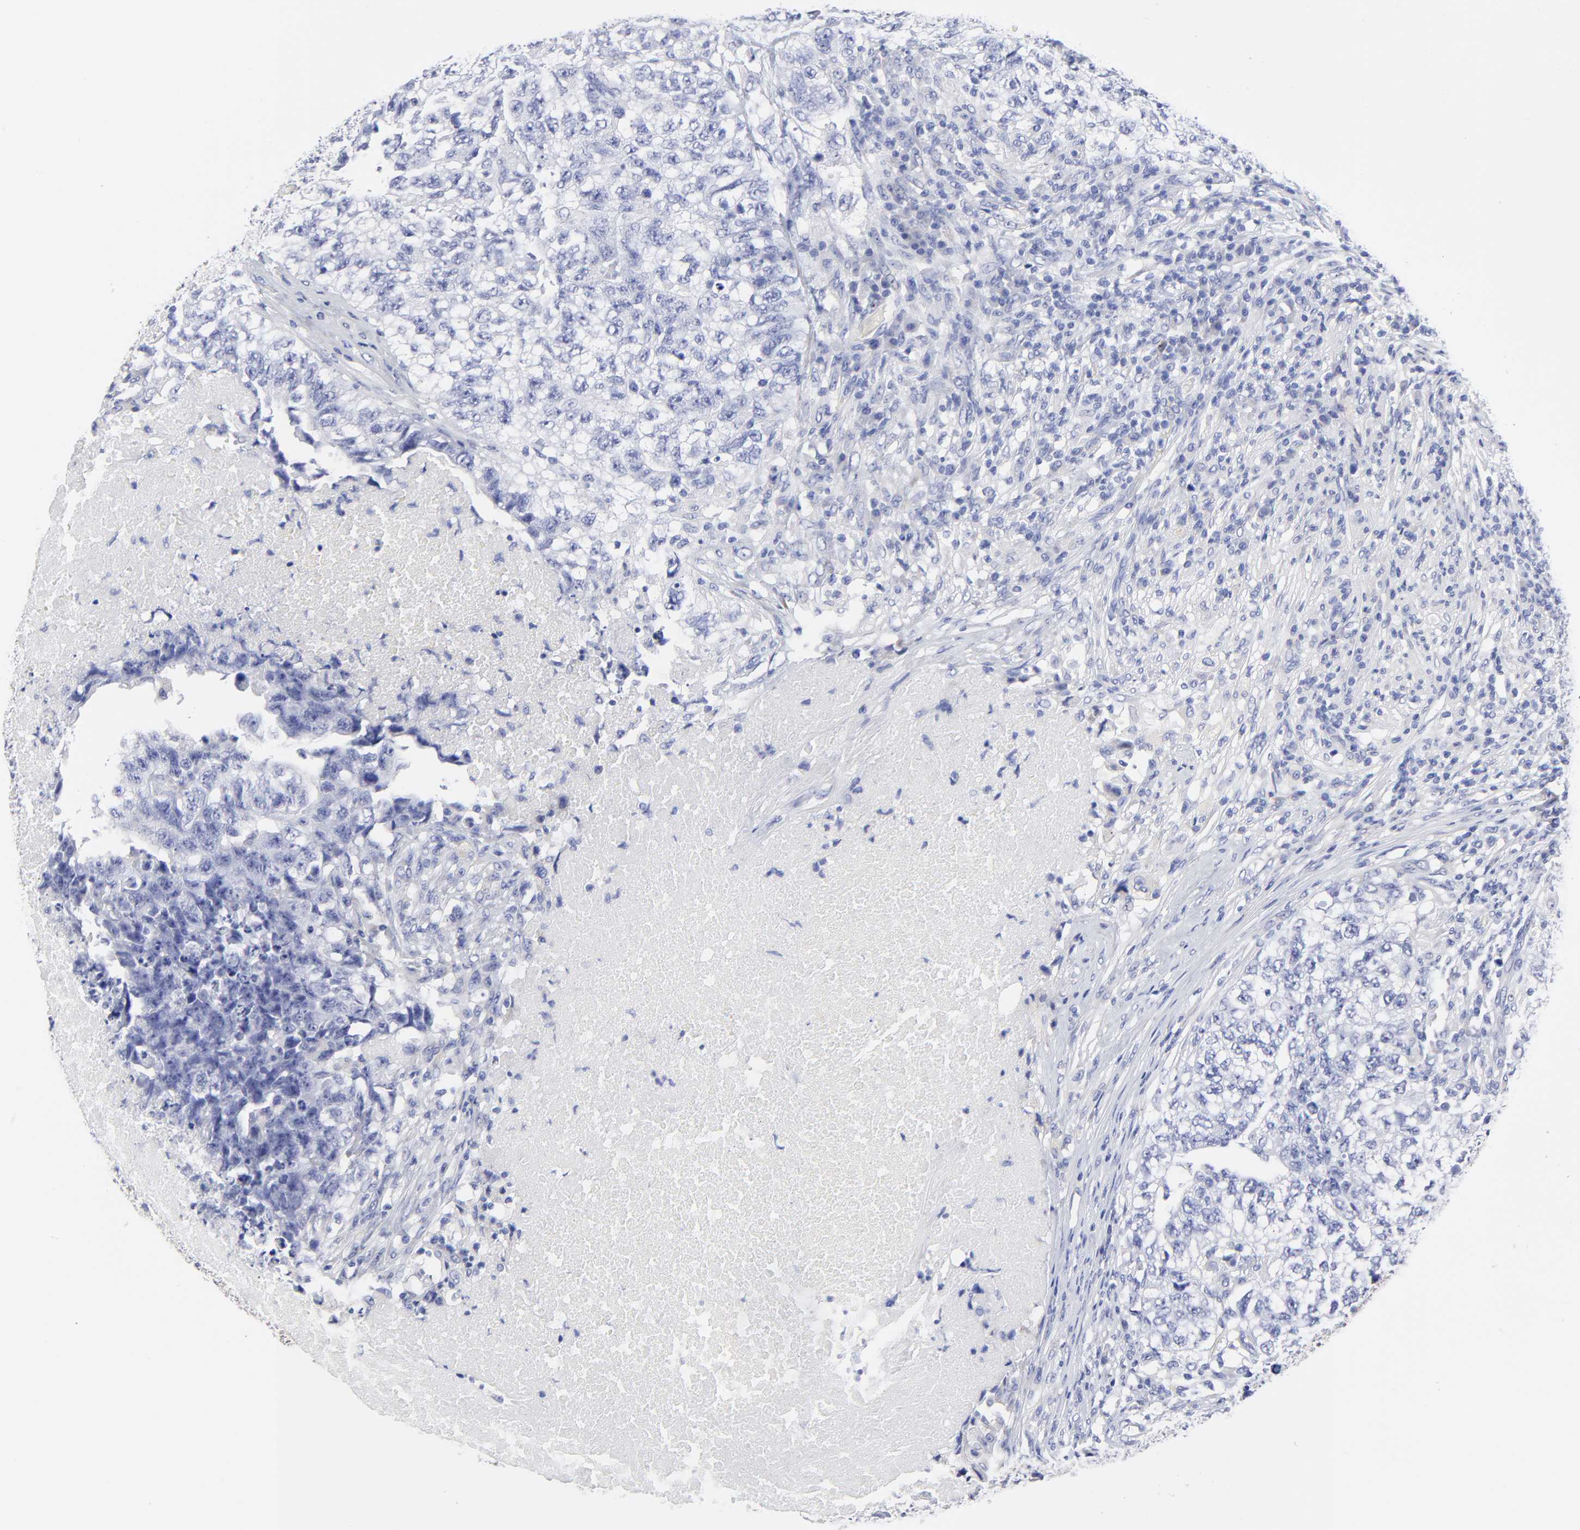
{"staining": {"intensity": "negative", "quantity": "none", "location": "none"}, "tissue": "testis cancer", "cell_type": "Tumor cells", "image_type": "cancer", "snomed": [{"axis": "morphology", "description": "Carcinoma, Embryonal, NOS"}, {"axis": "topography", "description": "Testis"}], "caption": "DAB immunohistochemical staining of testis cancer demonstrates no significant staining in tumor cells.", "gene": "DUSP9", "patient": {"sex": "male", "age": 21}}